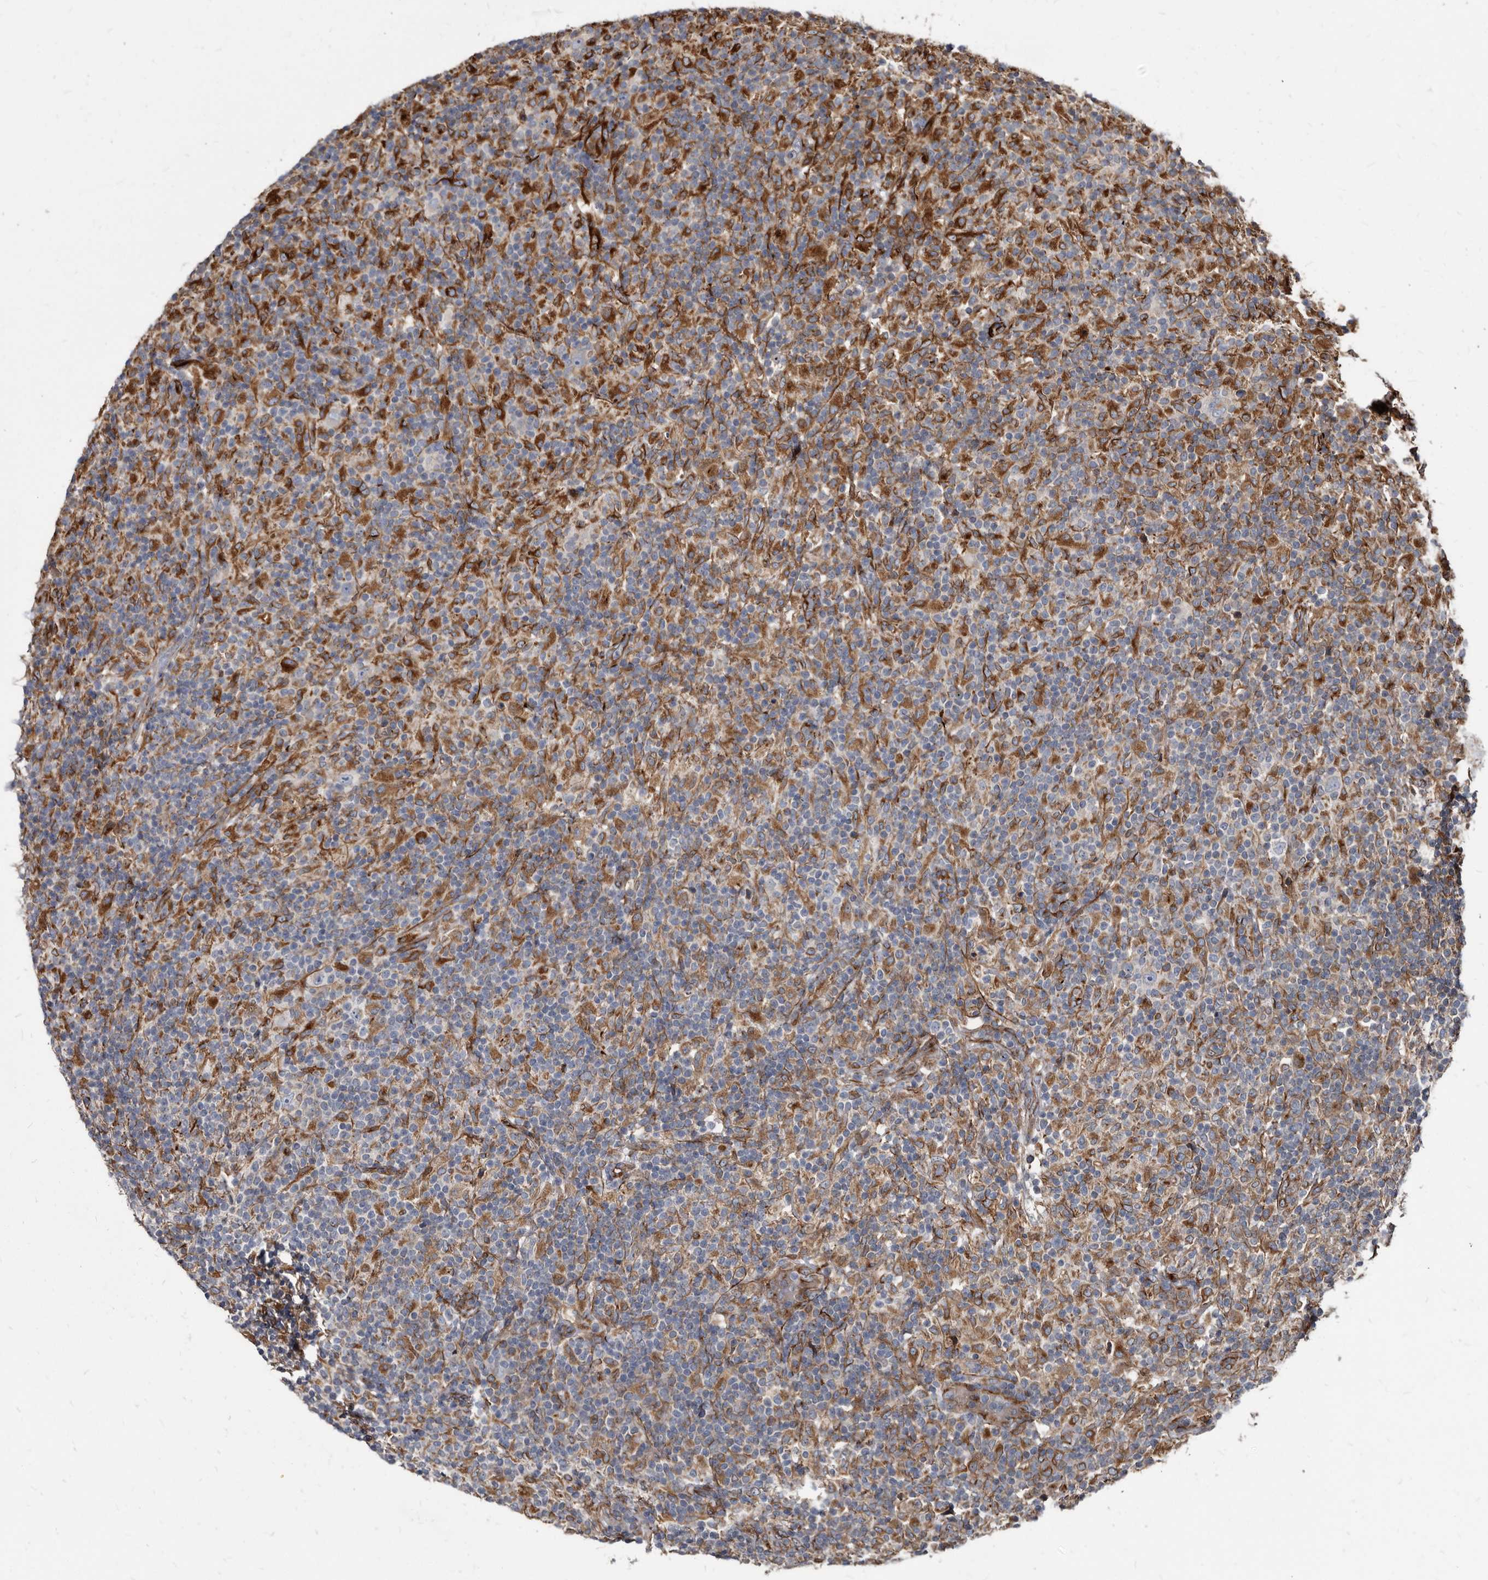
{"staining": {"intensity": "negative", "quantity": "none", "location": "none"}, "tissue": "lymphoma", "cell_type": "Tumor cells", "image_type": "cancer", "snomed": [{"axis": "morphology", "description": "Hodgkin's disease, NOS"}, {"axis": "topography", "description": "Lymph node"}], "caption": "Tumor cells are negative for protein expression in human lymphoma.", "gene": "KCTD20", "patient": {"sex": "male", "age": 70}}